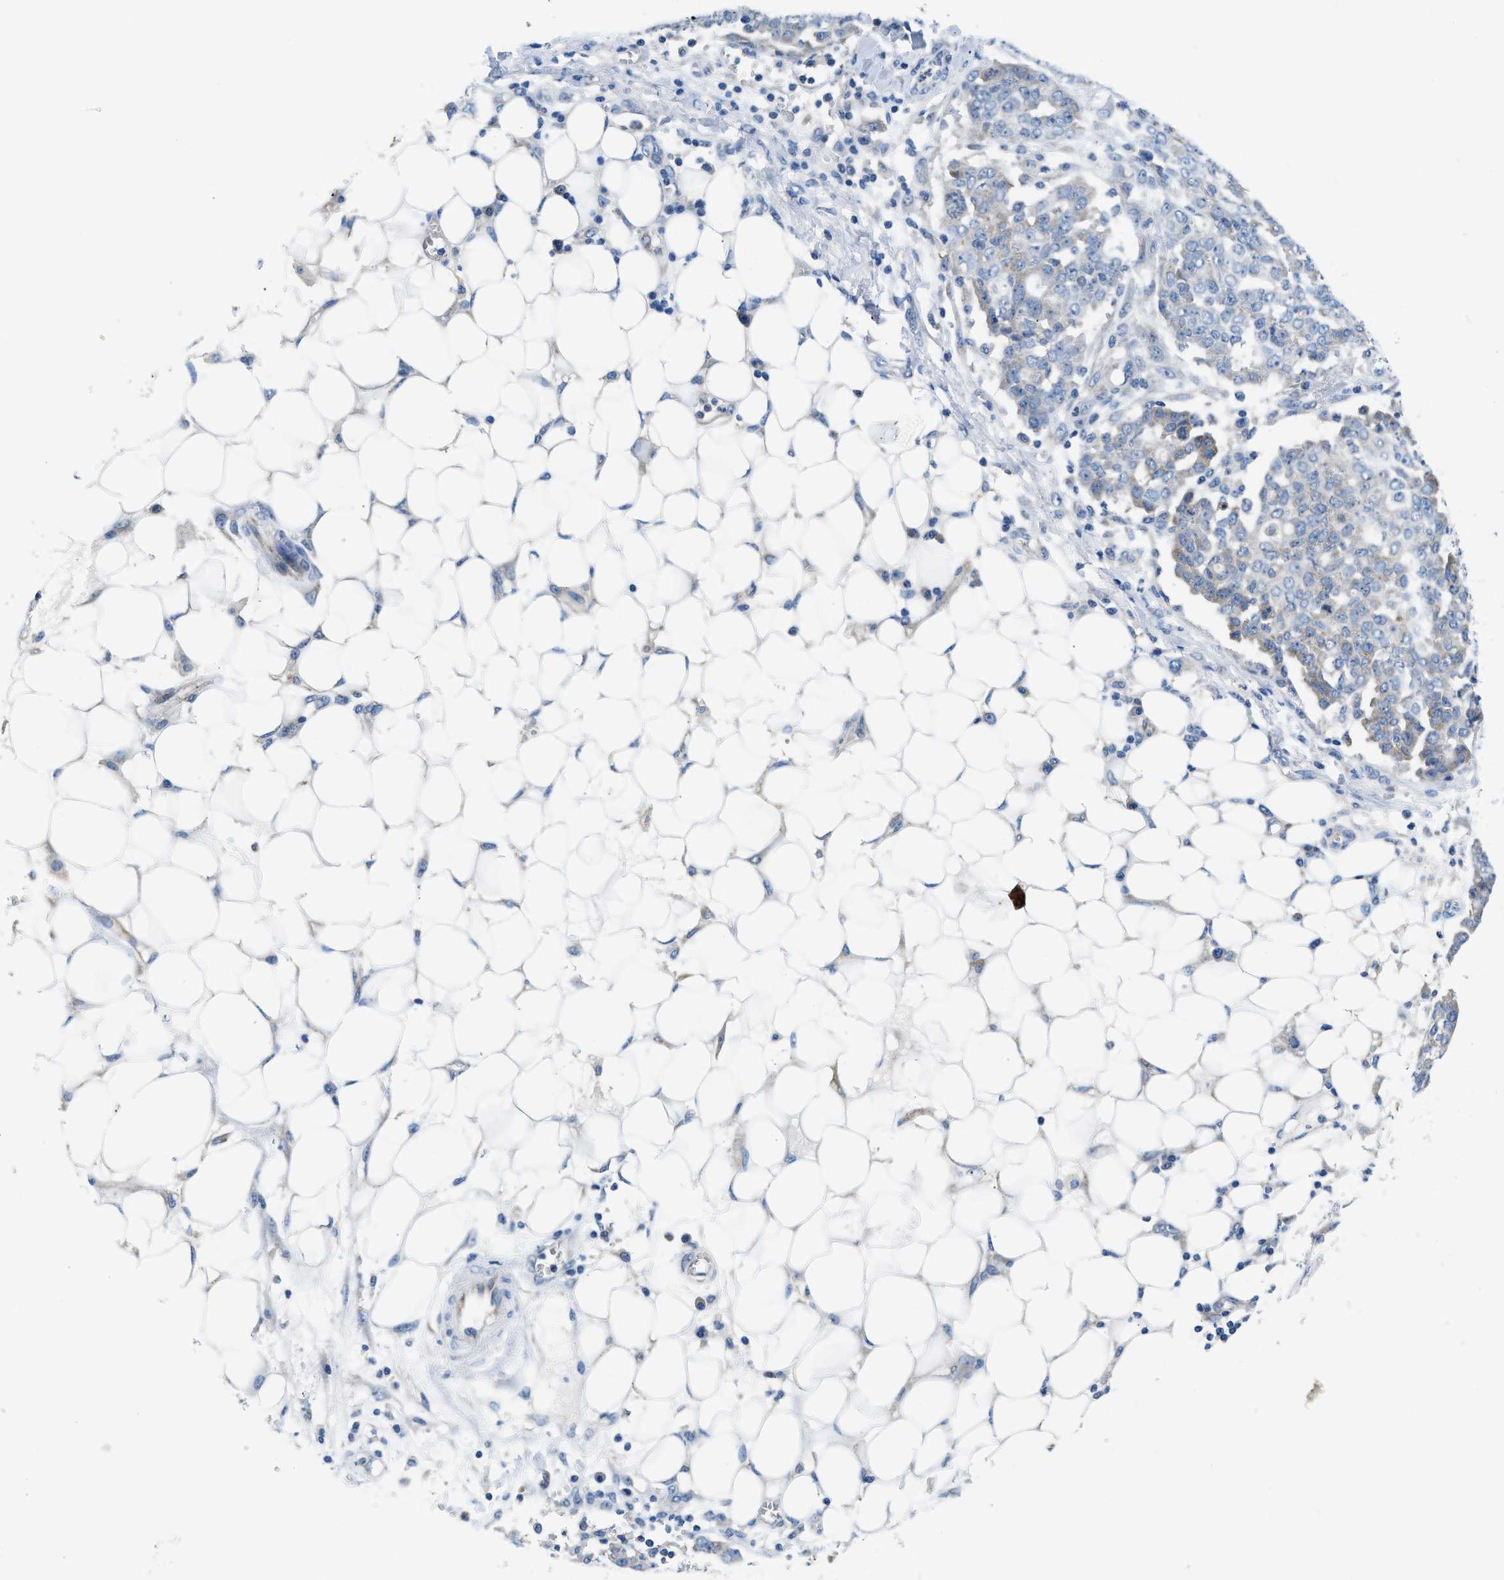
{"staining": {"intensity": "weak", "quantity": "<25%", "location": "cytoplasmic/membranous"}, "tissue": "ovarian cancer", "cell_type": "Tumor cells", "image_type": "cancer", "snomed": [{"axis": "morphology", "description": "Cystadenocarcinoma, serous, NOS"}, {"axis": "topography", "description": "Soft tissue"}, {"axis": "topography", "description": "Ovary"}], "caption": "The immunohistochemistry photomicrograph has no significant staining in tumor cells of ovarian cancer tissue.", "gene": "BNC2", "patient": {"sex": "female", "age": 57}}